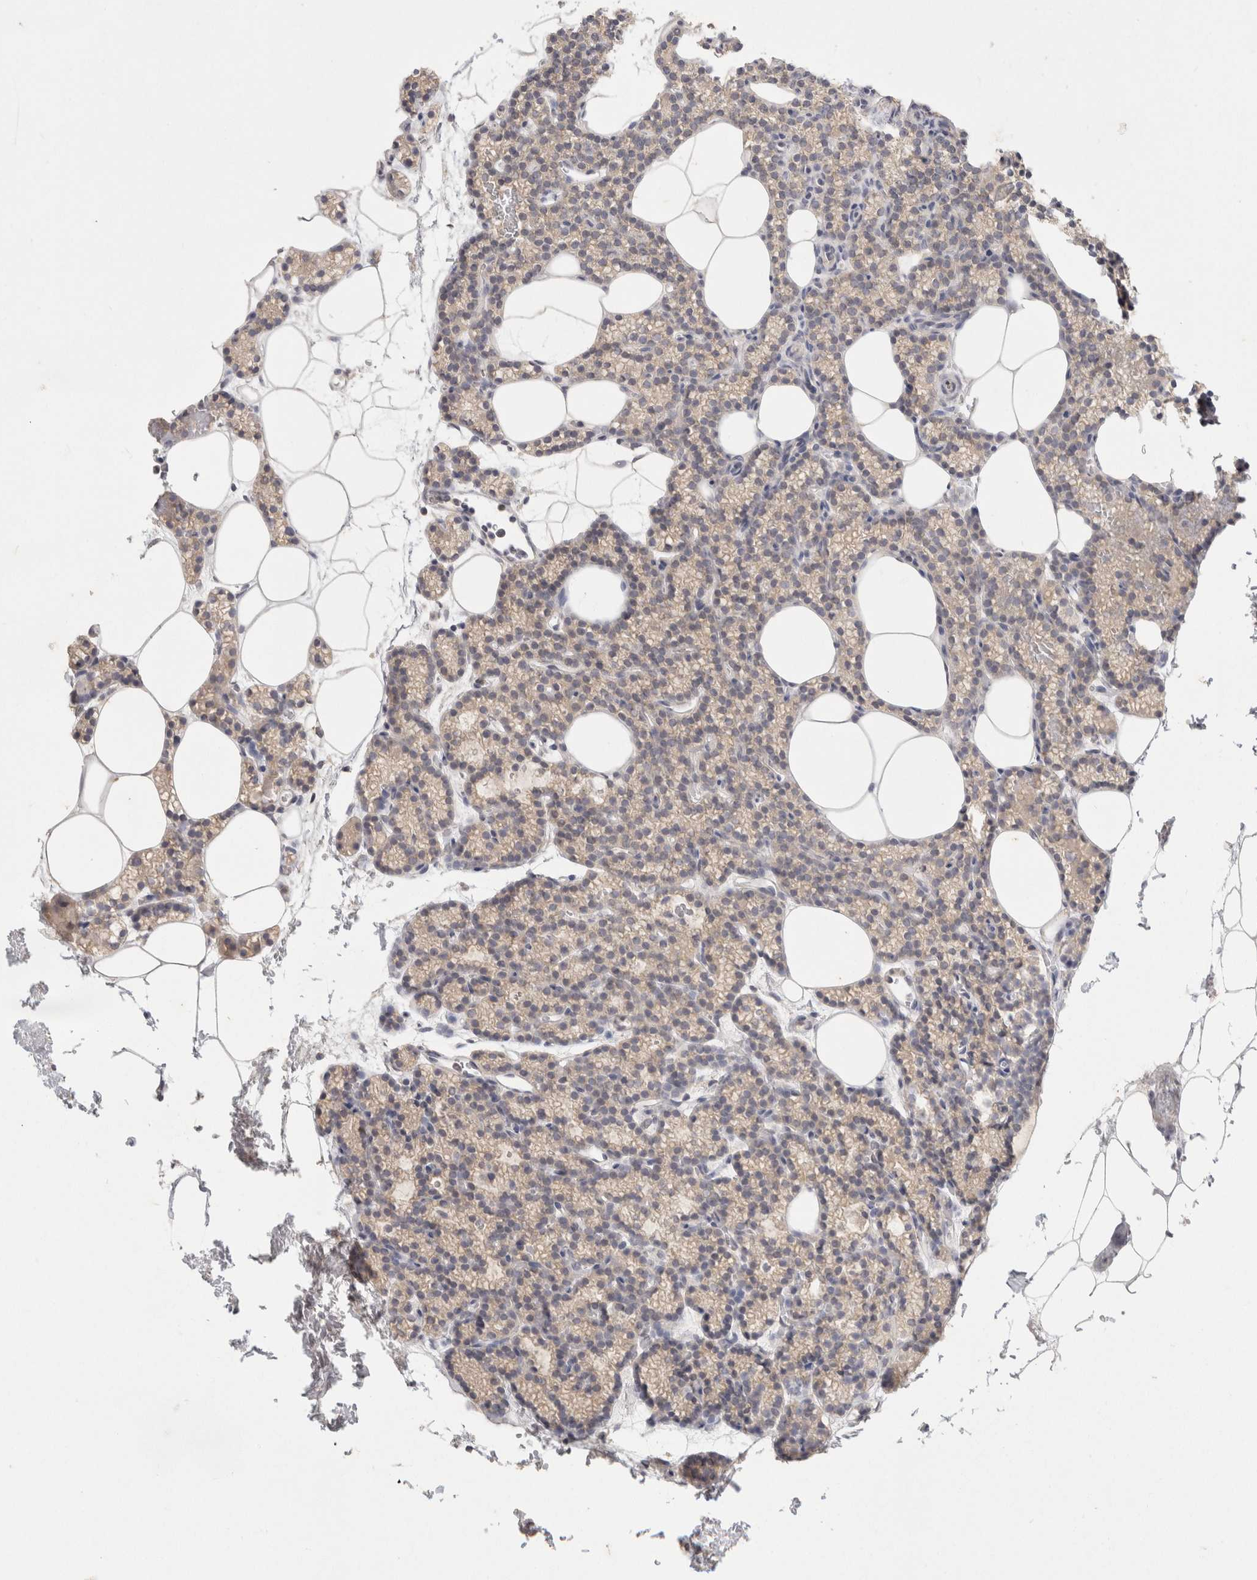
{"staining": {"intensity": "negative", "quantity": "none", "location": "none"}, "tissue": "parathyroid gland", "cell_type": "Glandular cells", "image_type": "normal", "snomed": [{"axis": "morphology", "description": "Normal tissue, NOS"}, {"axis": "topography", "description": "Parathyroid gland"}], "caption": "Glandular cells show no significant protein positivity in normal parathyroid gland. The staining is performed using DAB (3,3'-diaminobenzidine) brown chromogen with nuclei counter-stained in using hematoxylin.", "gene": "CHRM4", "patient": {"sex": "male", "age": 58}}